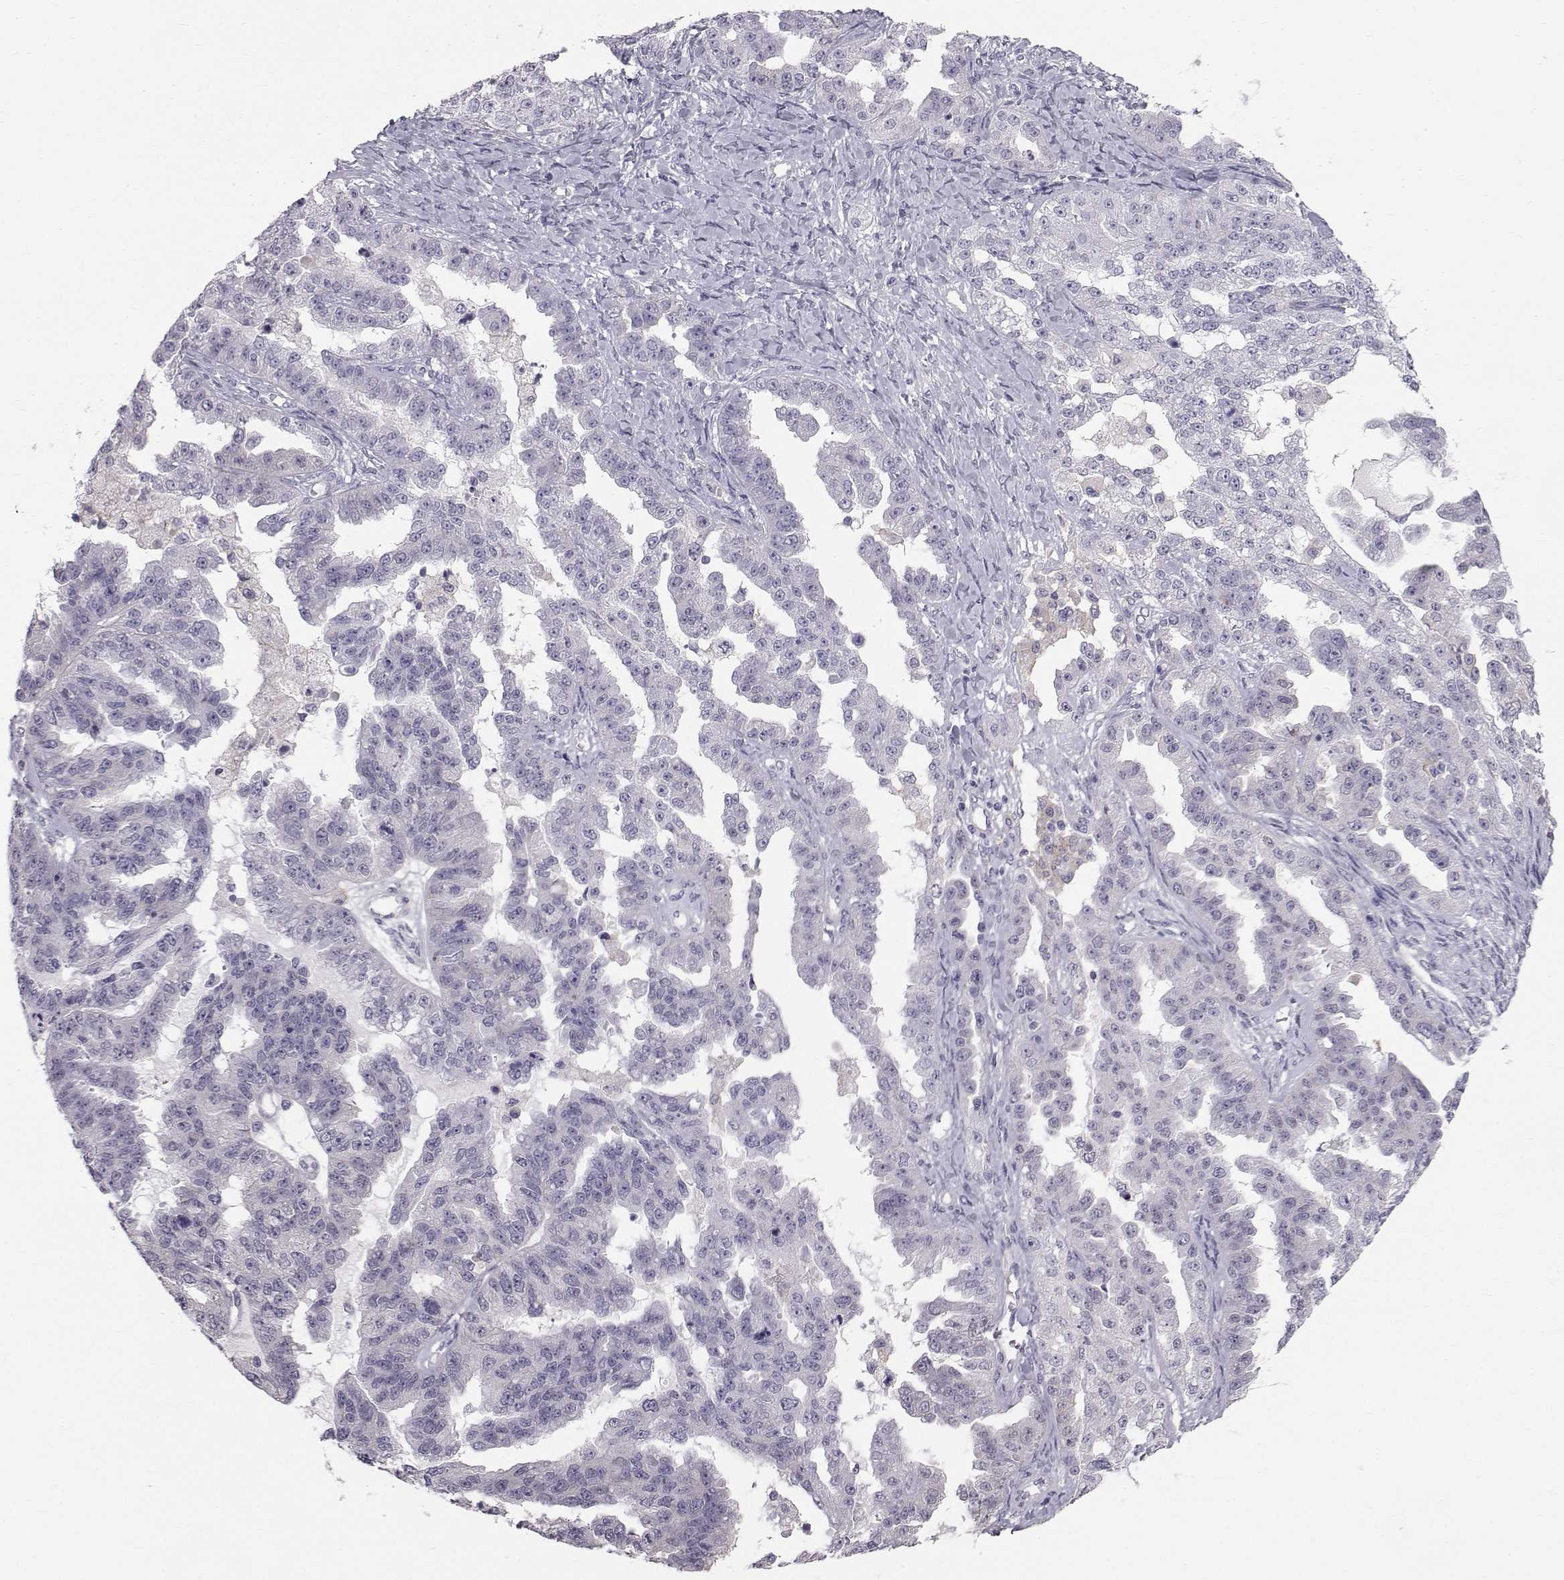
{"staining": {"intensity": "negative", "quantity": "none", "location": "none"}, "tissue": "ovarian cancer", "cell_type": "Tumor cells", "image_type": "cancer", "snomed": [{"axis": "morphology", "description": "Cystadenocarcinoma, serous, NOS"}, {"axis": "topography", "description": "Ovary"}], "caption": "The photomicrograph exhibits no significant positivity in tumor cells of ovarian cancer.", "gene": "SPDYE4", "patient": {"sex": "female", "age": 58}}